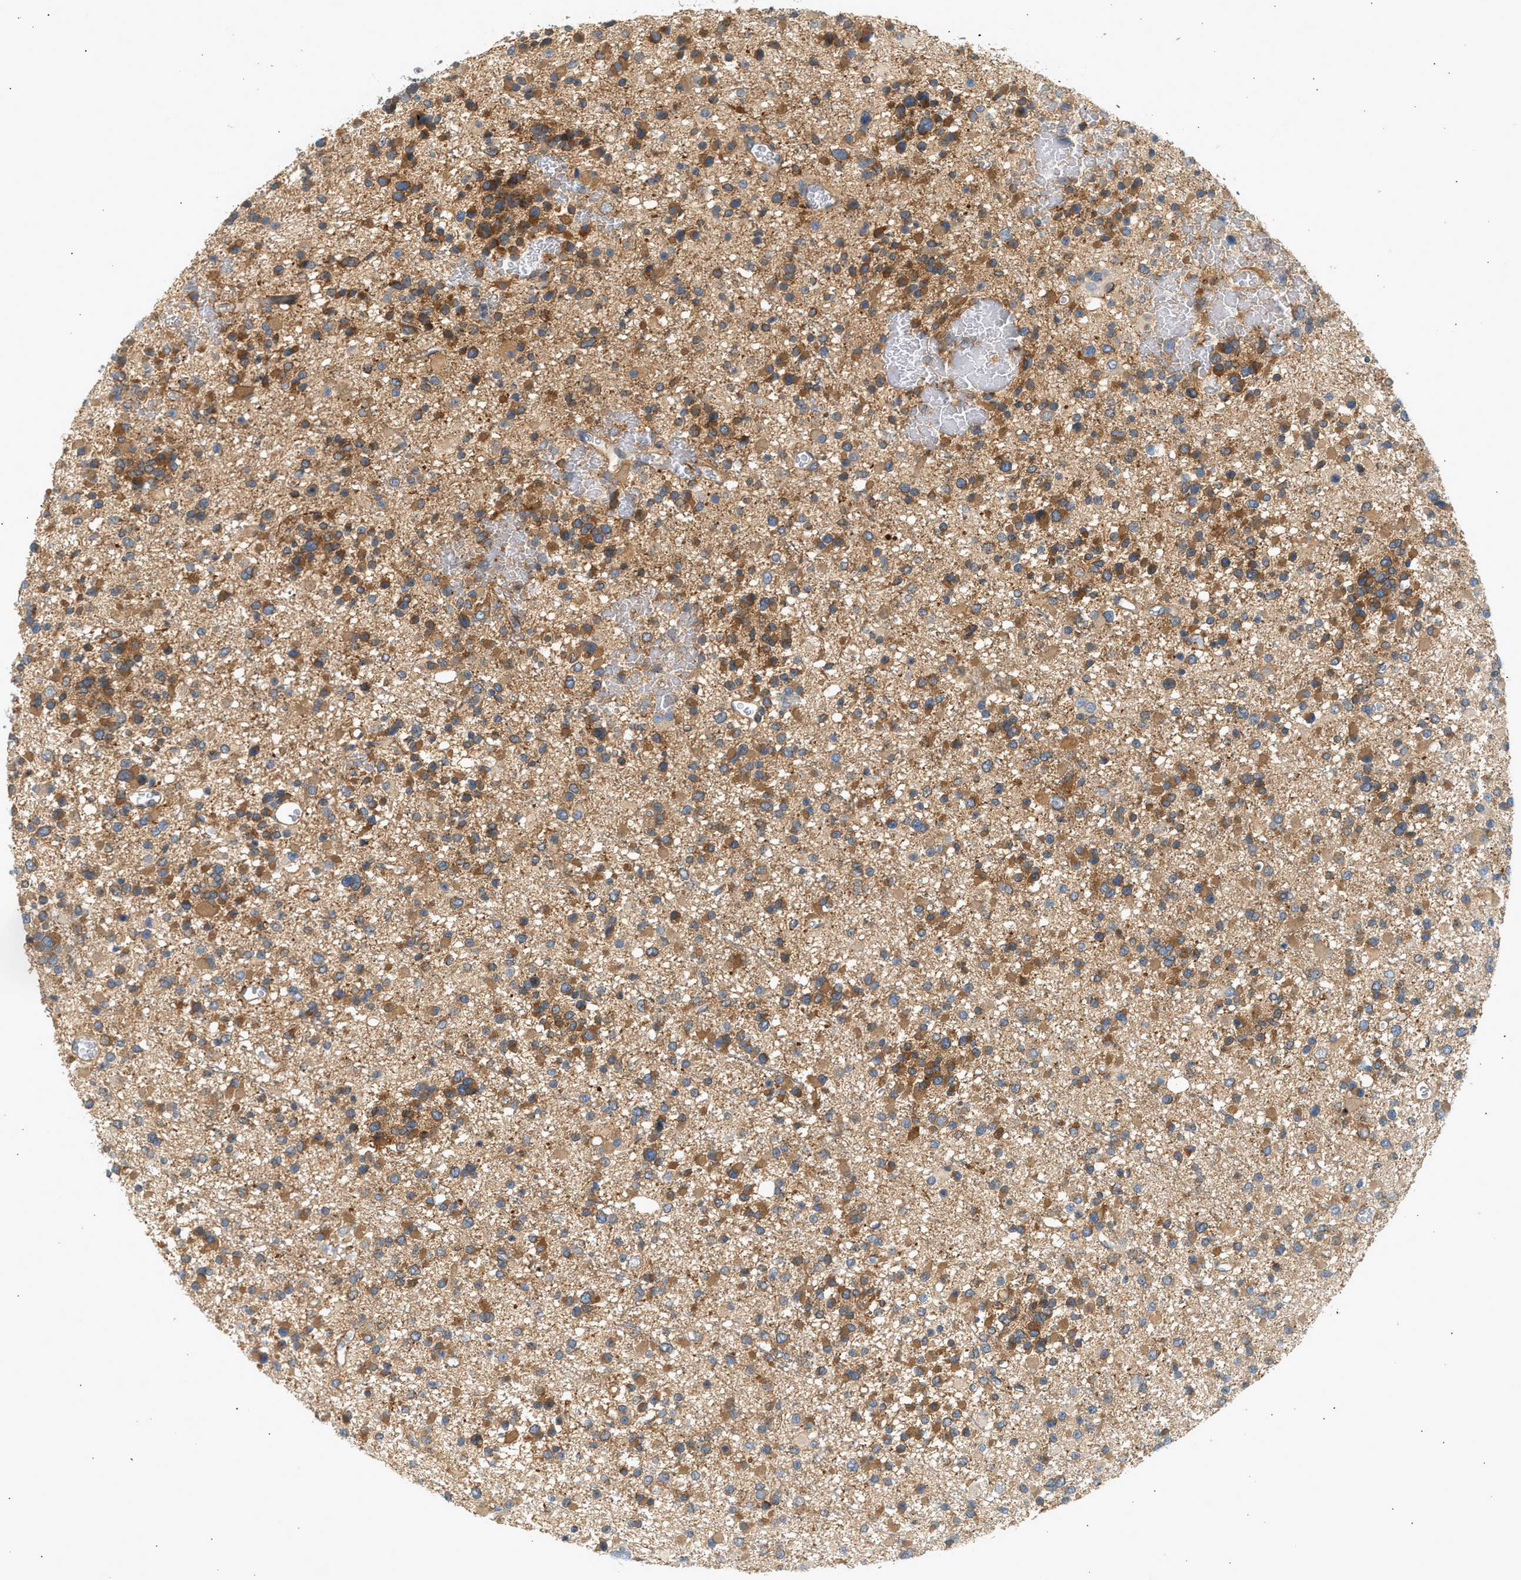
{"staining": {"intensity": "moderate", "quantity": ">75%", "location": "cytoplasmic/membranous"}, "tissue": "glioma", "cell_type": "Tumor cells", "image_type": "cancer", "snomed": [{"axis": "morphology", "description": "Glioma, malignant, Low grade"}, {"axis": "topography", "description": "Brain"}], "caption": "Approximately >75% of tumor cells in malignant glioma (low-grade) display moderate cytoplasmic/membranous protein positivity as visualized by brown immunohistochemical staining.", "gene": "PAFAH1B1", "patient": {"sex": "female", "age": 22}}